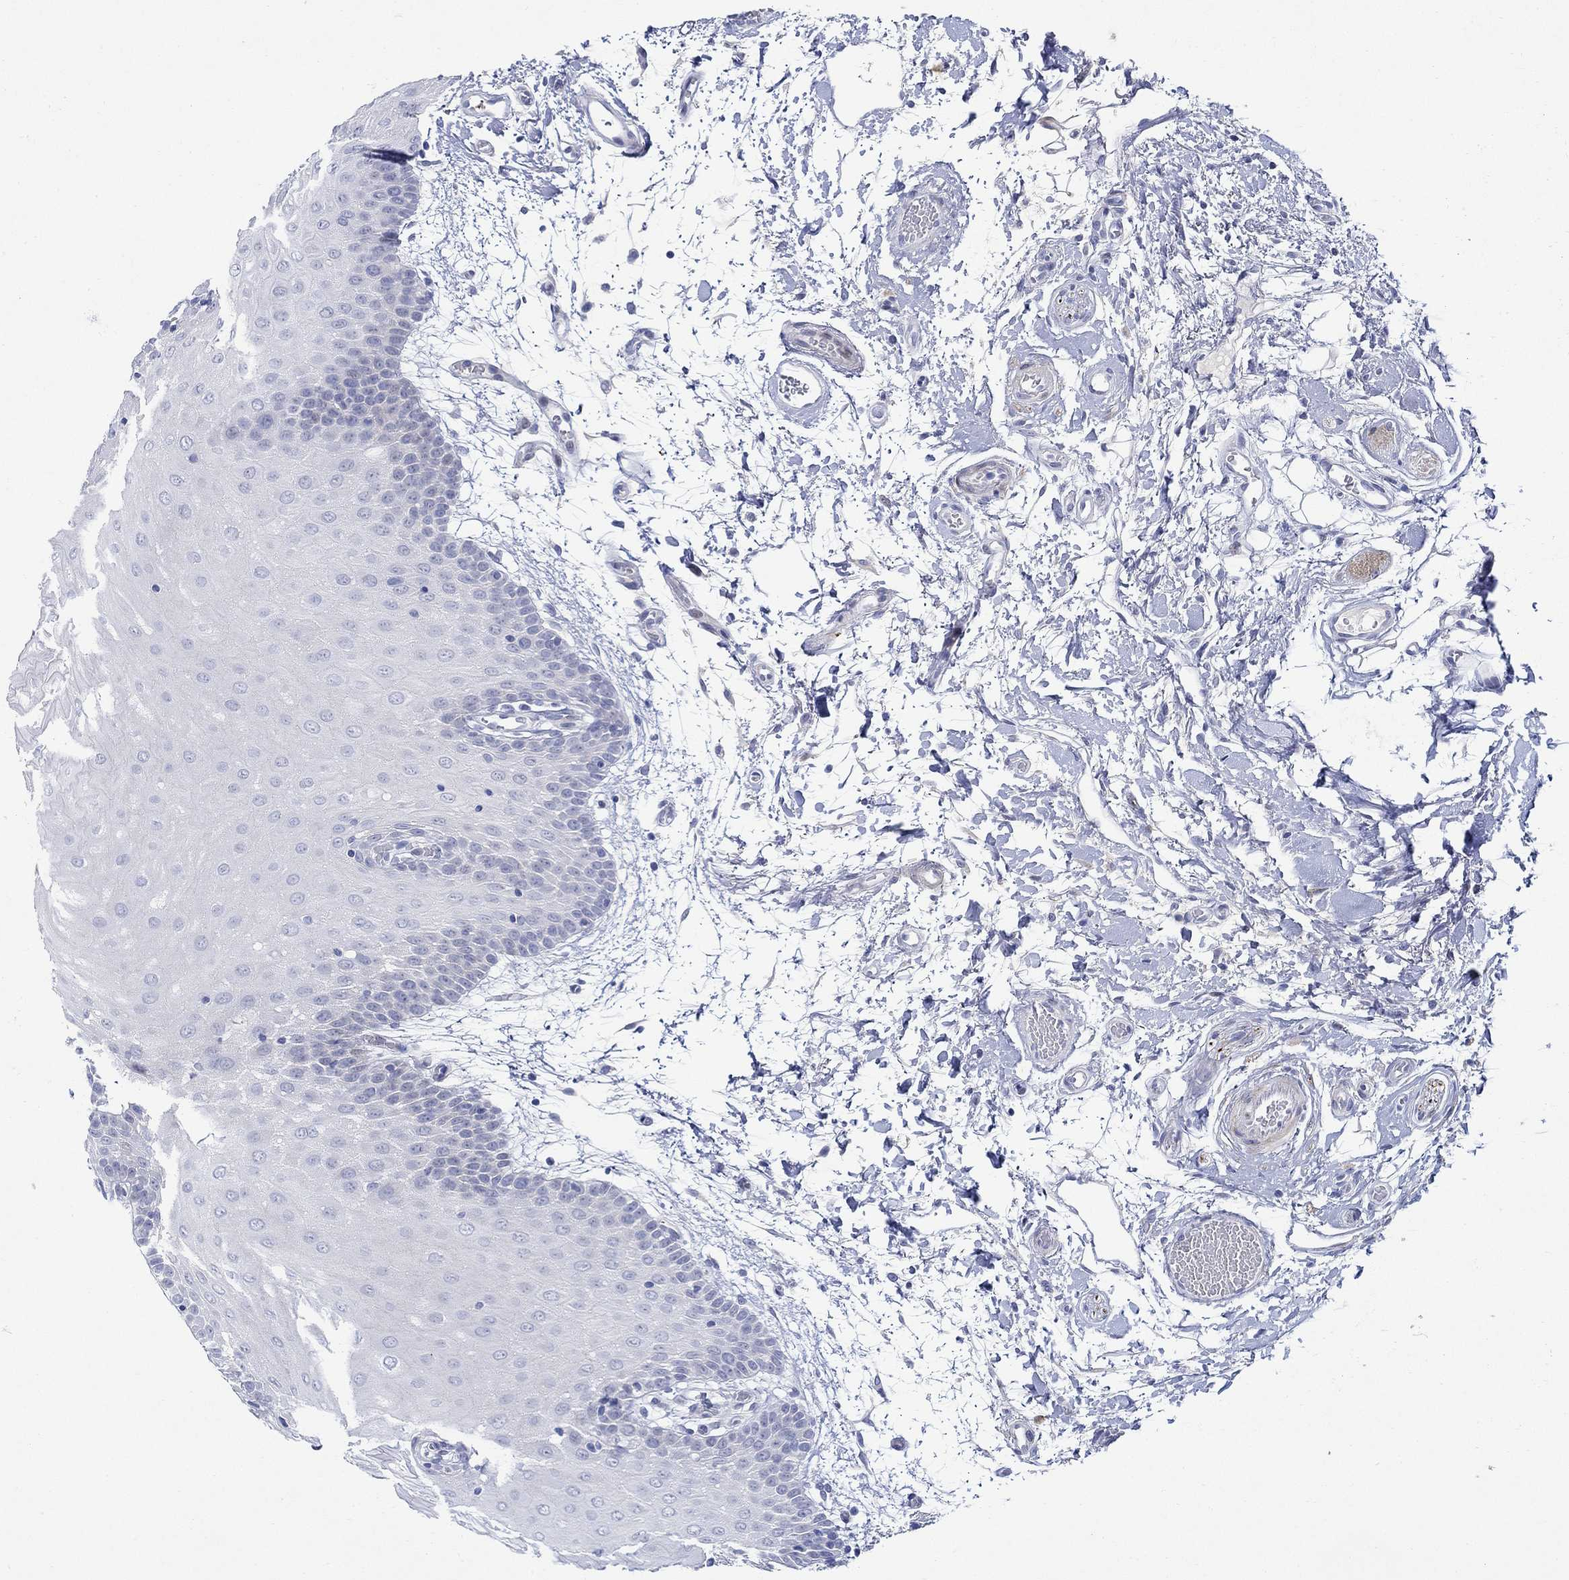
{"staining": {"intensity": "negative", "quantity": "none", "location": "none"}, "tissue": "oral mucosa", "cell_type": "Squamous epithelial cells", "image_type": "normal", "snomed": [{"axis": "morphology", "description": "Normal tissue, NOS"}, {"axis": "morphology", "description": "Squamous cell carcinoma, NOS"}, {"axis": "topography", "description": "Oral tissue"}, {"axis": "topography", "description": "Head-Neck"}], "caption": "There is no significant positivity in squamous epithelial cells of oral mucosa. The staining was performed using DAB to visualize the protein expression in brown, while the nuclei were stained in blue with hematoxylin (Magnification: 20x).", "gene": "KSR2", "patient": {"sex": "female", "age": 75}}